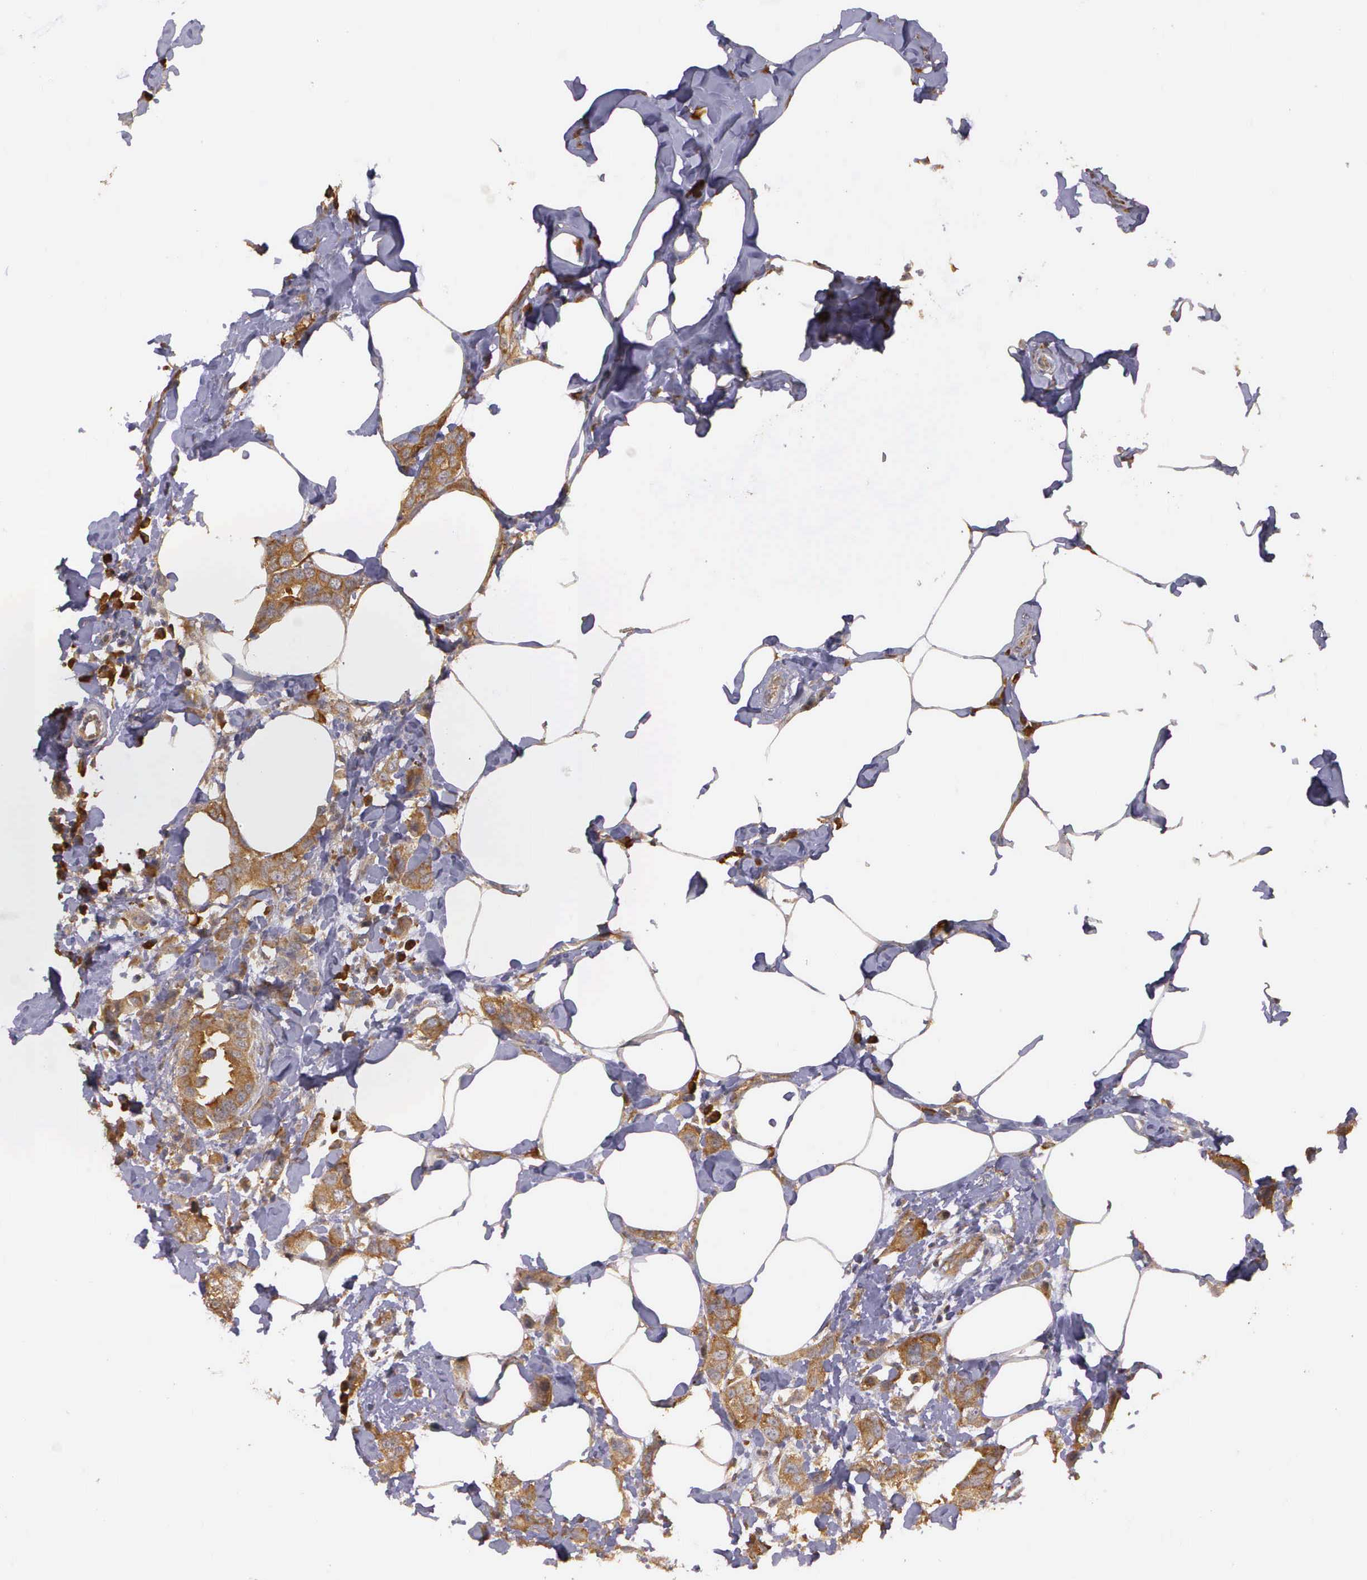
{"staining": {"intensity": "moderate", "quantity": ">75%", "location": "cytoplasmic/membranous"}, "tissue": "breast cancer", "cell_type": "Tumor cells", "image_type": "cancer", "snomed": [{"axis": "morphology", "description": "Normal tissue, NOS"}, {"axis": "morphology", "description": "Duct carcinoma"}, {"axis": "topography", "description": "Breast"}], "caption": "Moderate cytoplasmic/membranous expression is identified in about >75% of tumor cells in breast cancer. (DAB (3,3'-diaminobenzidine) = brown stain, brightfield microscopy at high magnification).", "gene": "EIF5", "patient": {"sex": "female", "age": 50}}